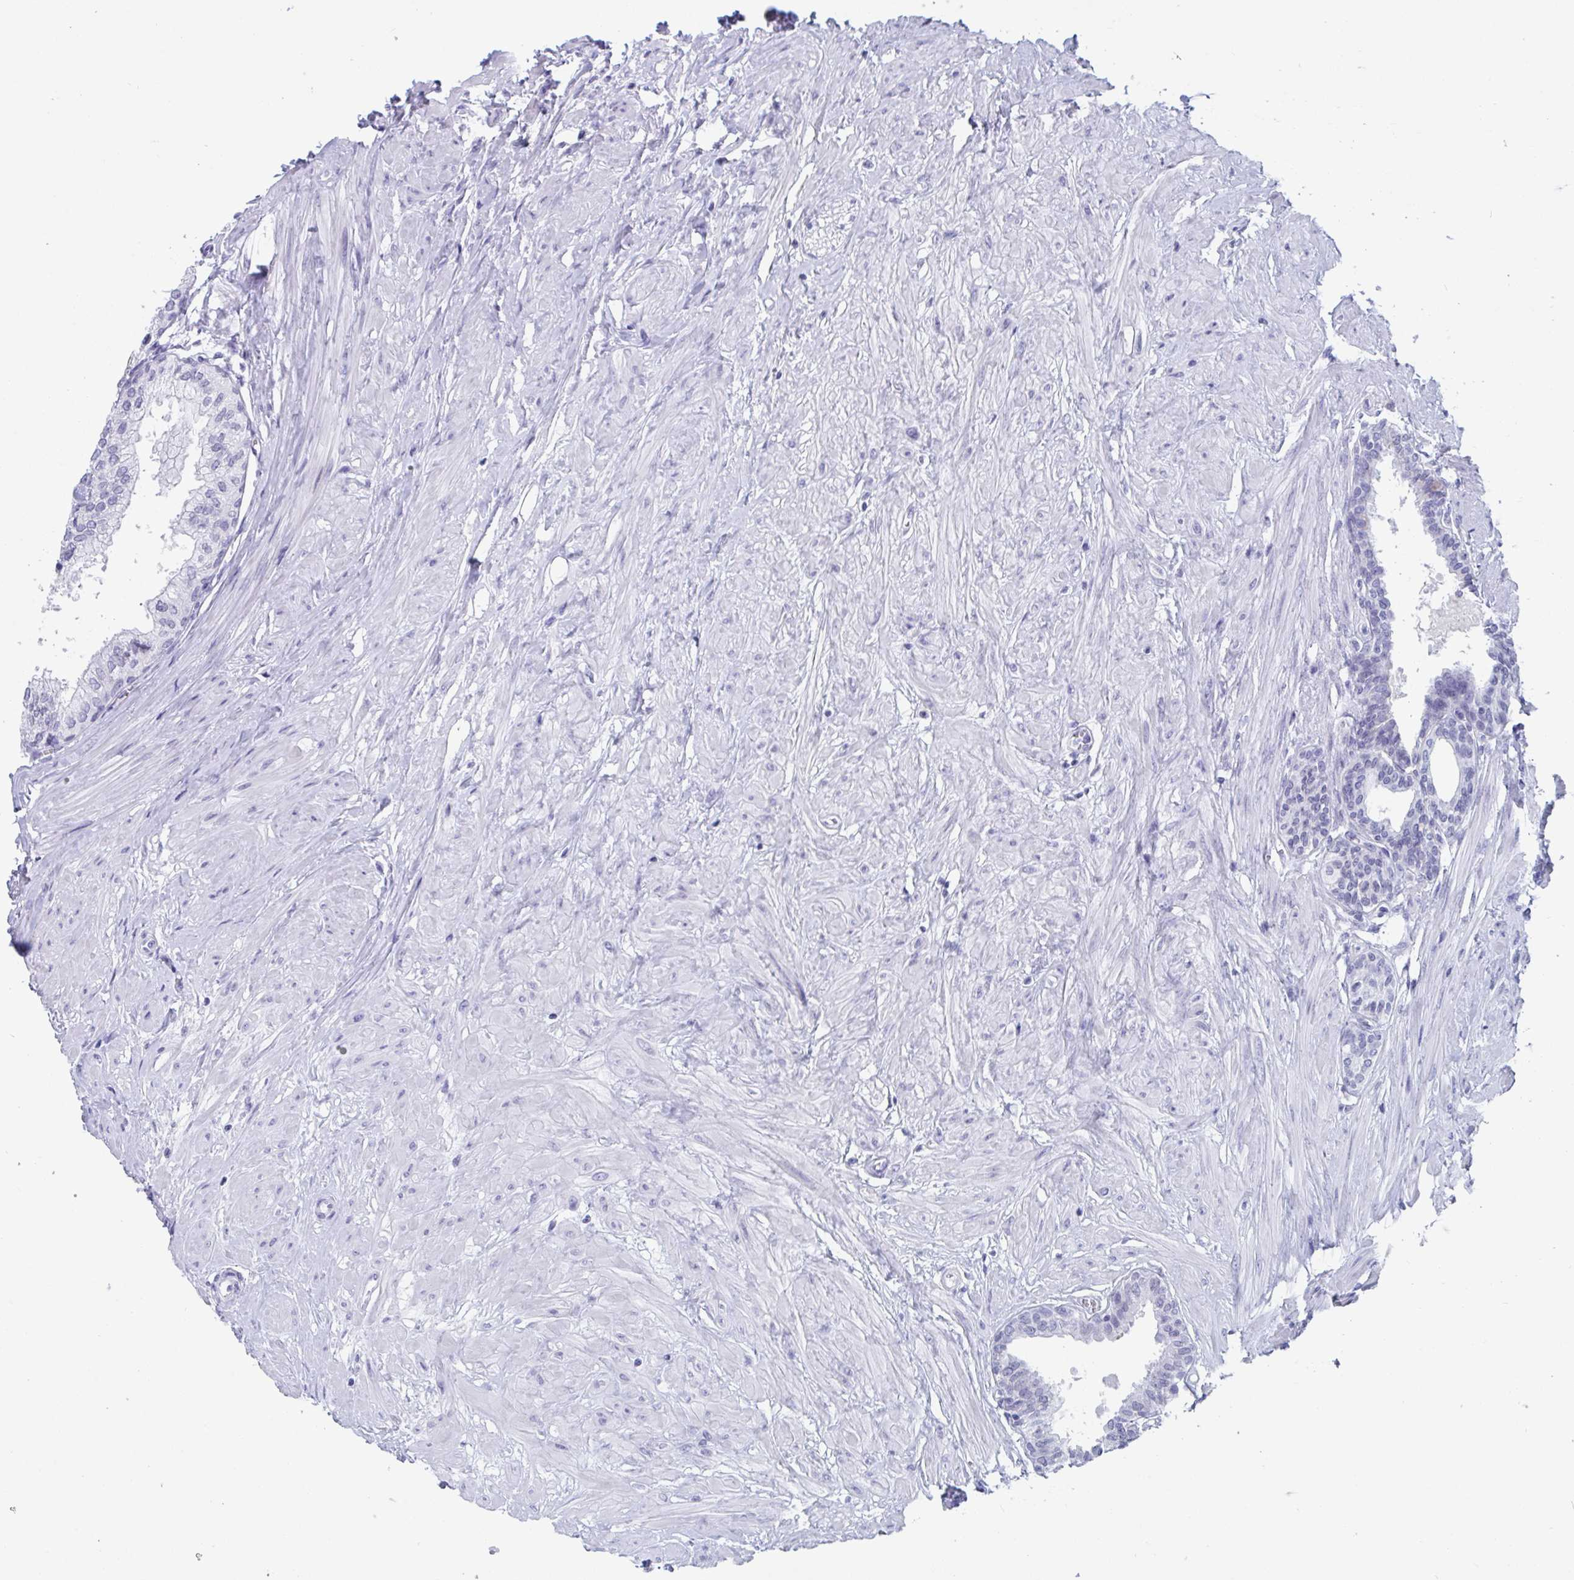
{"staining": {"intensity": "negative", "quantity": "none", "location": "none"}, "tissue": "seminal vesicle", "cell_type": "Glandular cells", "image_type": "normal", "snomed": [{"axis": "morphology", "description": "Normal tissue, NOS"}, {"axis": "topography", "description": "Prostate"}, {"axis": "topography", "description": "Seminal veicle"}], "caption": "A high-resolution micrograph shows immunohistochemistry staining of benign seminal vesicle, which shows no significant staining in glandular cells. The staining was performed using DAB to visualize the protein expression in brown, while the nuclei were stained in blue with hematoxylin (Magnification: 20x).", "gene": "CDX4", "patient": {"sex": "male", "age": 60}}